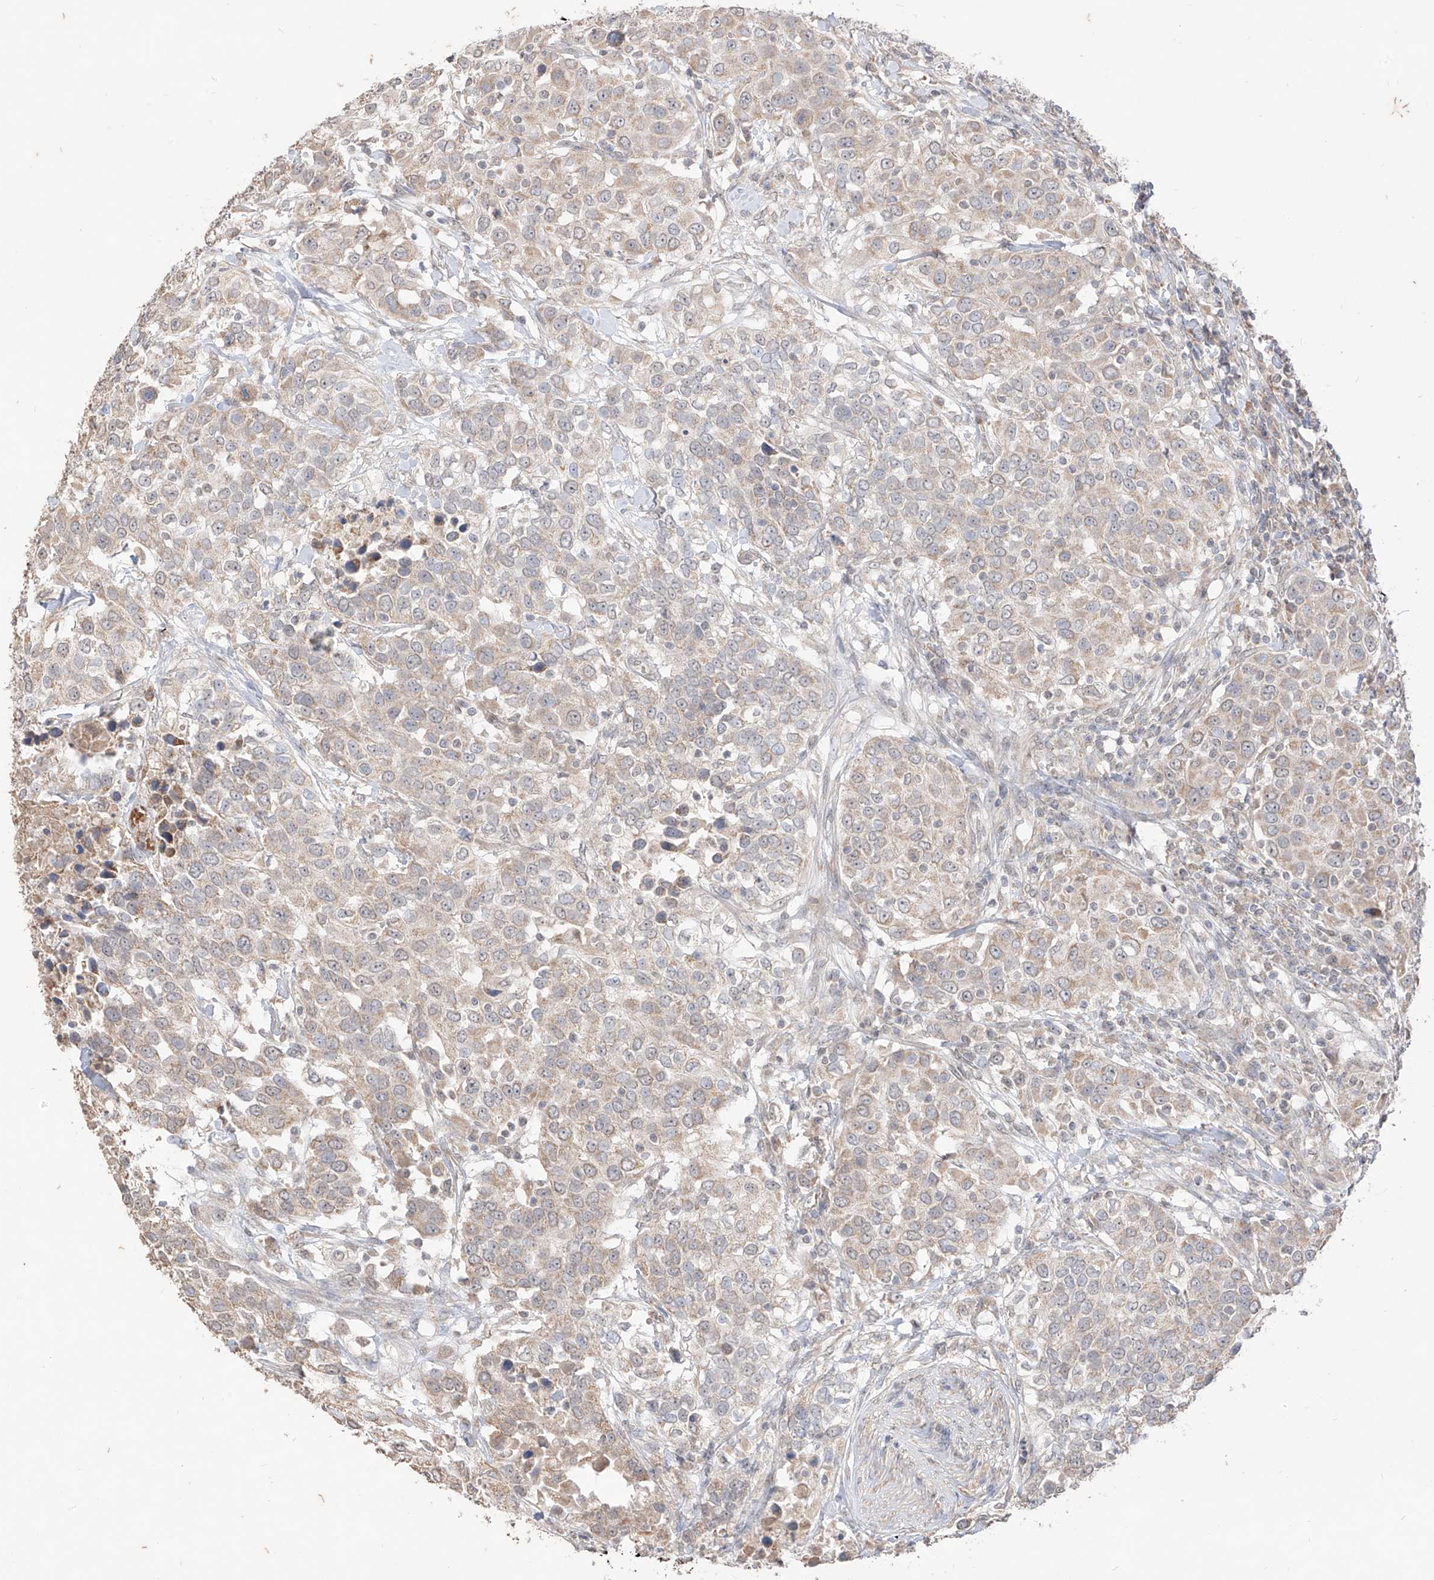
{"staining": {"intensity": "weak", "quantity": "25%-75%", "location": "cytoplasmic/membranous"}, "tissue": "urothelial cancer", "cell_type": "Tumor cells", "image_type": "cancer", "snomed": [{"axis": "morphology", "description": "Urothelial carcinoma, High grade"}, {"axis": "topography", "description": "Urinary bladder"}], "caption": "Tumor cells reveal weak cytoplasmic/membranous positivity in approximately 25%-75% of cells in urothelial cancer.", "gene": "MTUS2", "patient": {"sex": "female", "age": 80}}